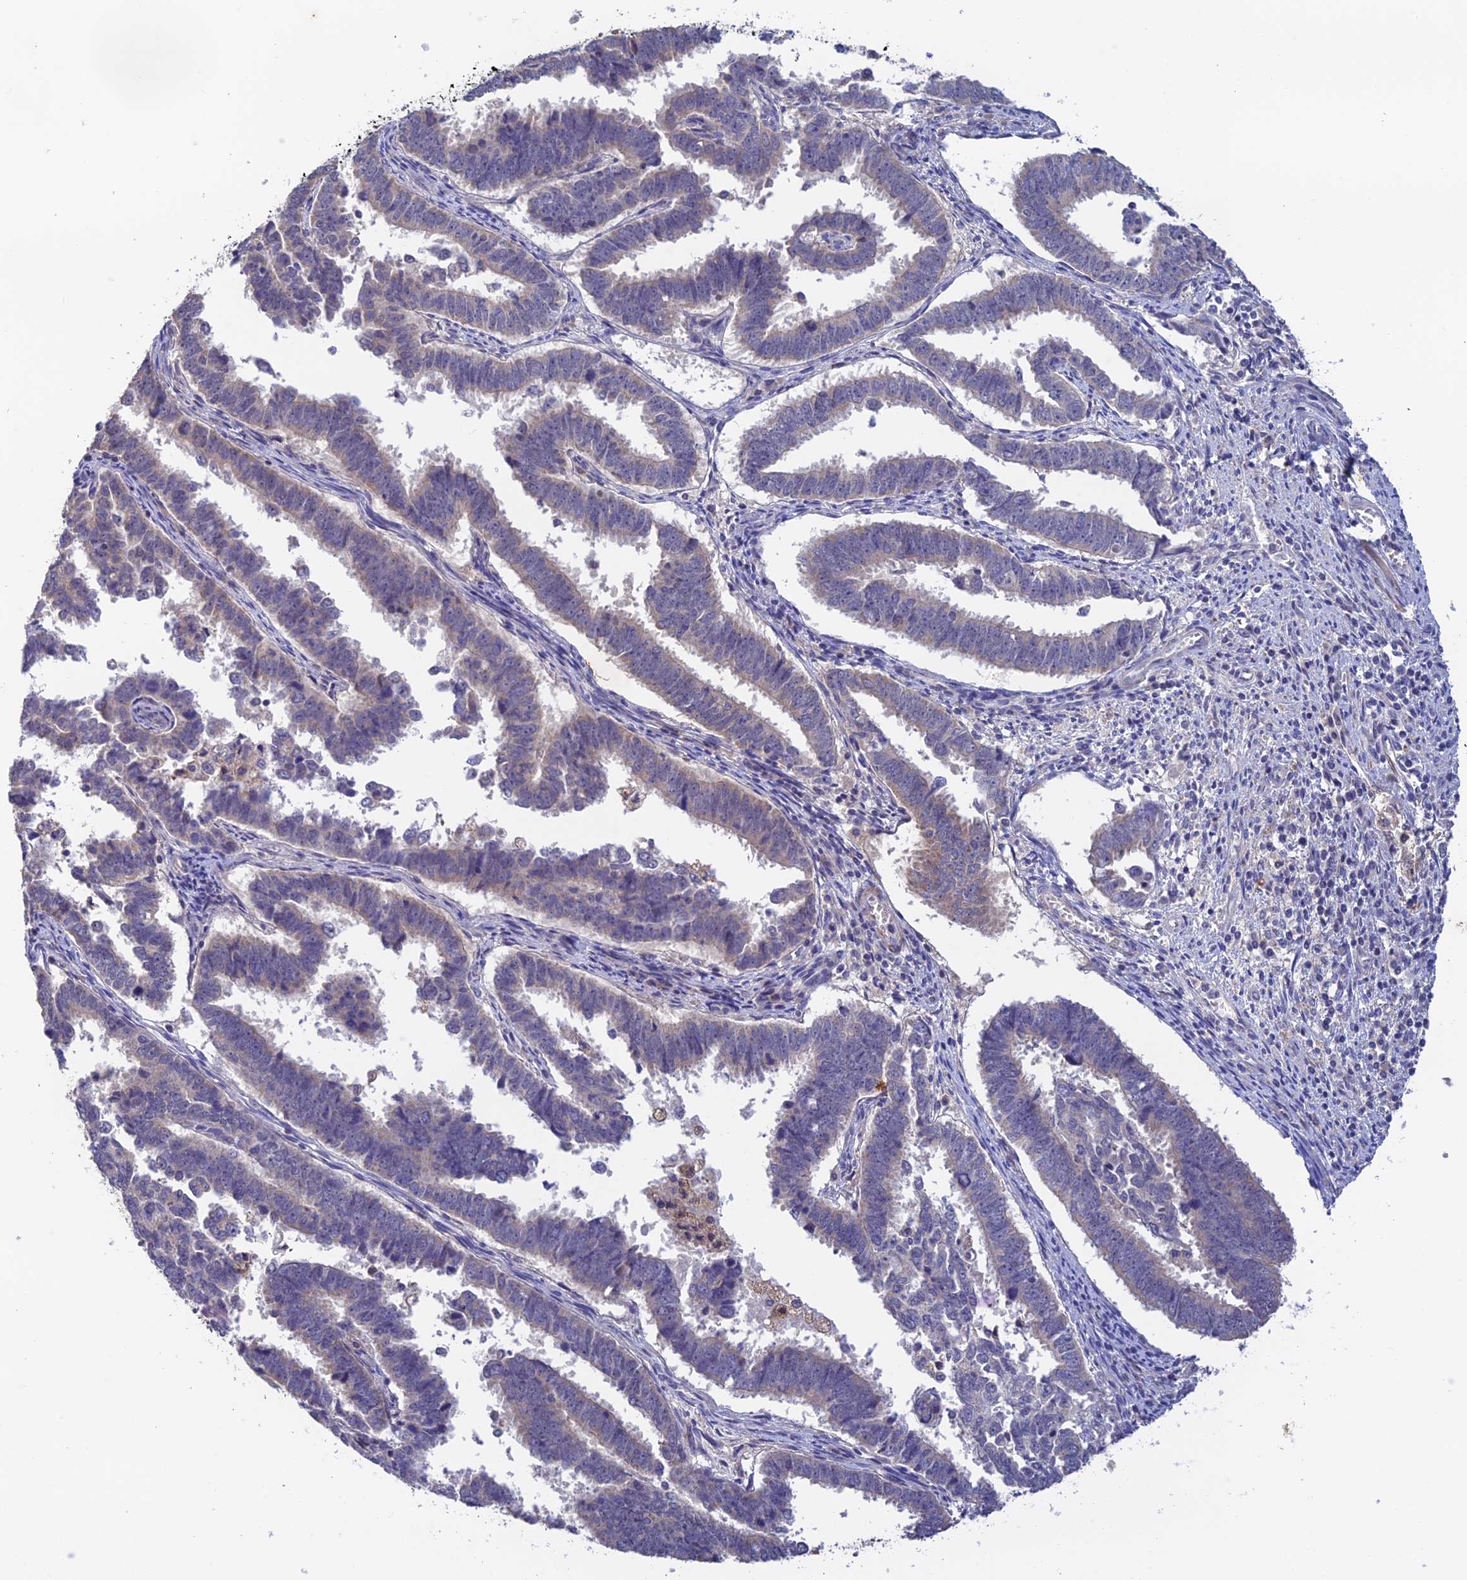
{"staining": {"intensity": "negative", "quantity": "none", "location": "none"}, "tissue": "endometrial cancer", "cell_type": "Tumor cells", "image_type": "cancer", "snomed": [{"axis": "morphology", "description": "Adenocarcinoma, NOS"}, {"axis": "topography", "description": "Endometrium"}], "caption": "A high-resolution histopathology image shows IHC staining of endometrial adenocarcinoma, which demonstrates no significant staining in tumor cells. The staining was performed using DAB to visualize the protein expression in brown, while the nuclei were stained in blue with hematoxylin (Magnification: 20x).", "gene": "CWH43", "patient": {"sex": "female", "age": 75}}